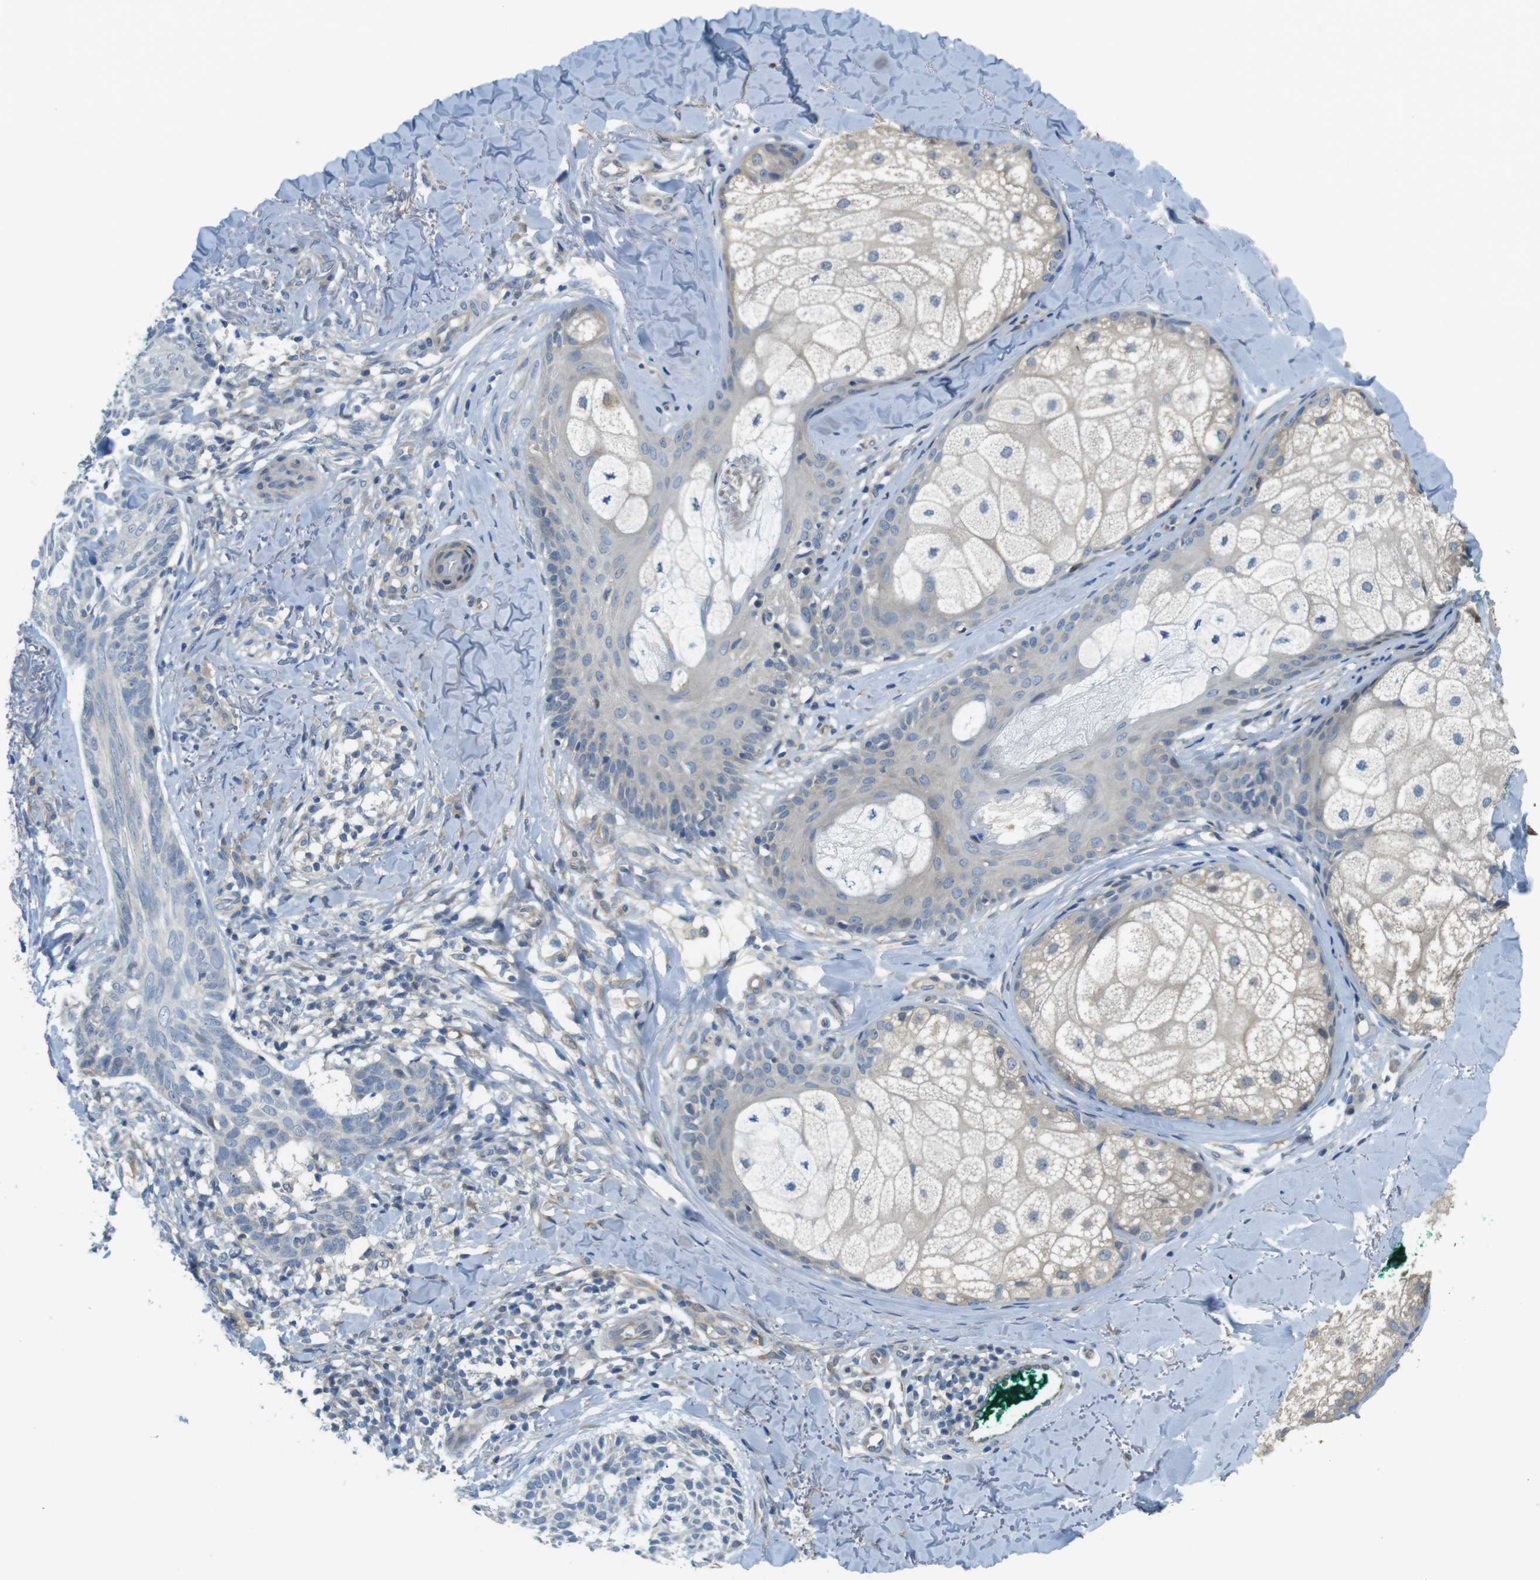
{"staining": {"intensity": "negative", "quantity": "none", "location": "none"}, "tissue": "skin cancer", "cell_type": "Tumor cells", "image_type": "cancer", "snomed": [{"axis": "morphology", "description": "Basal cell carcinoma"}, {"axis": "topography", "description": "Skin"}], "caption": "Tumor cells show no significant protein expression in skin basal cell carcinoma.", "gene": "ABHD15", "patient": {"sex": "male", "age": 43}}